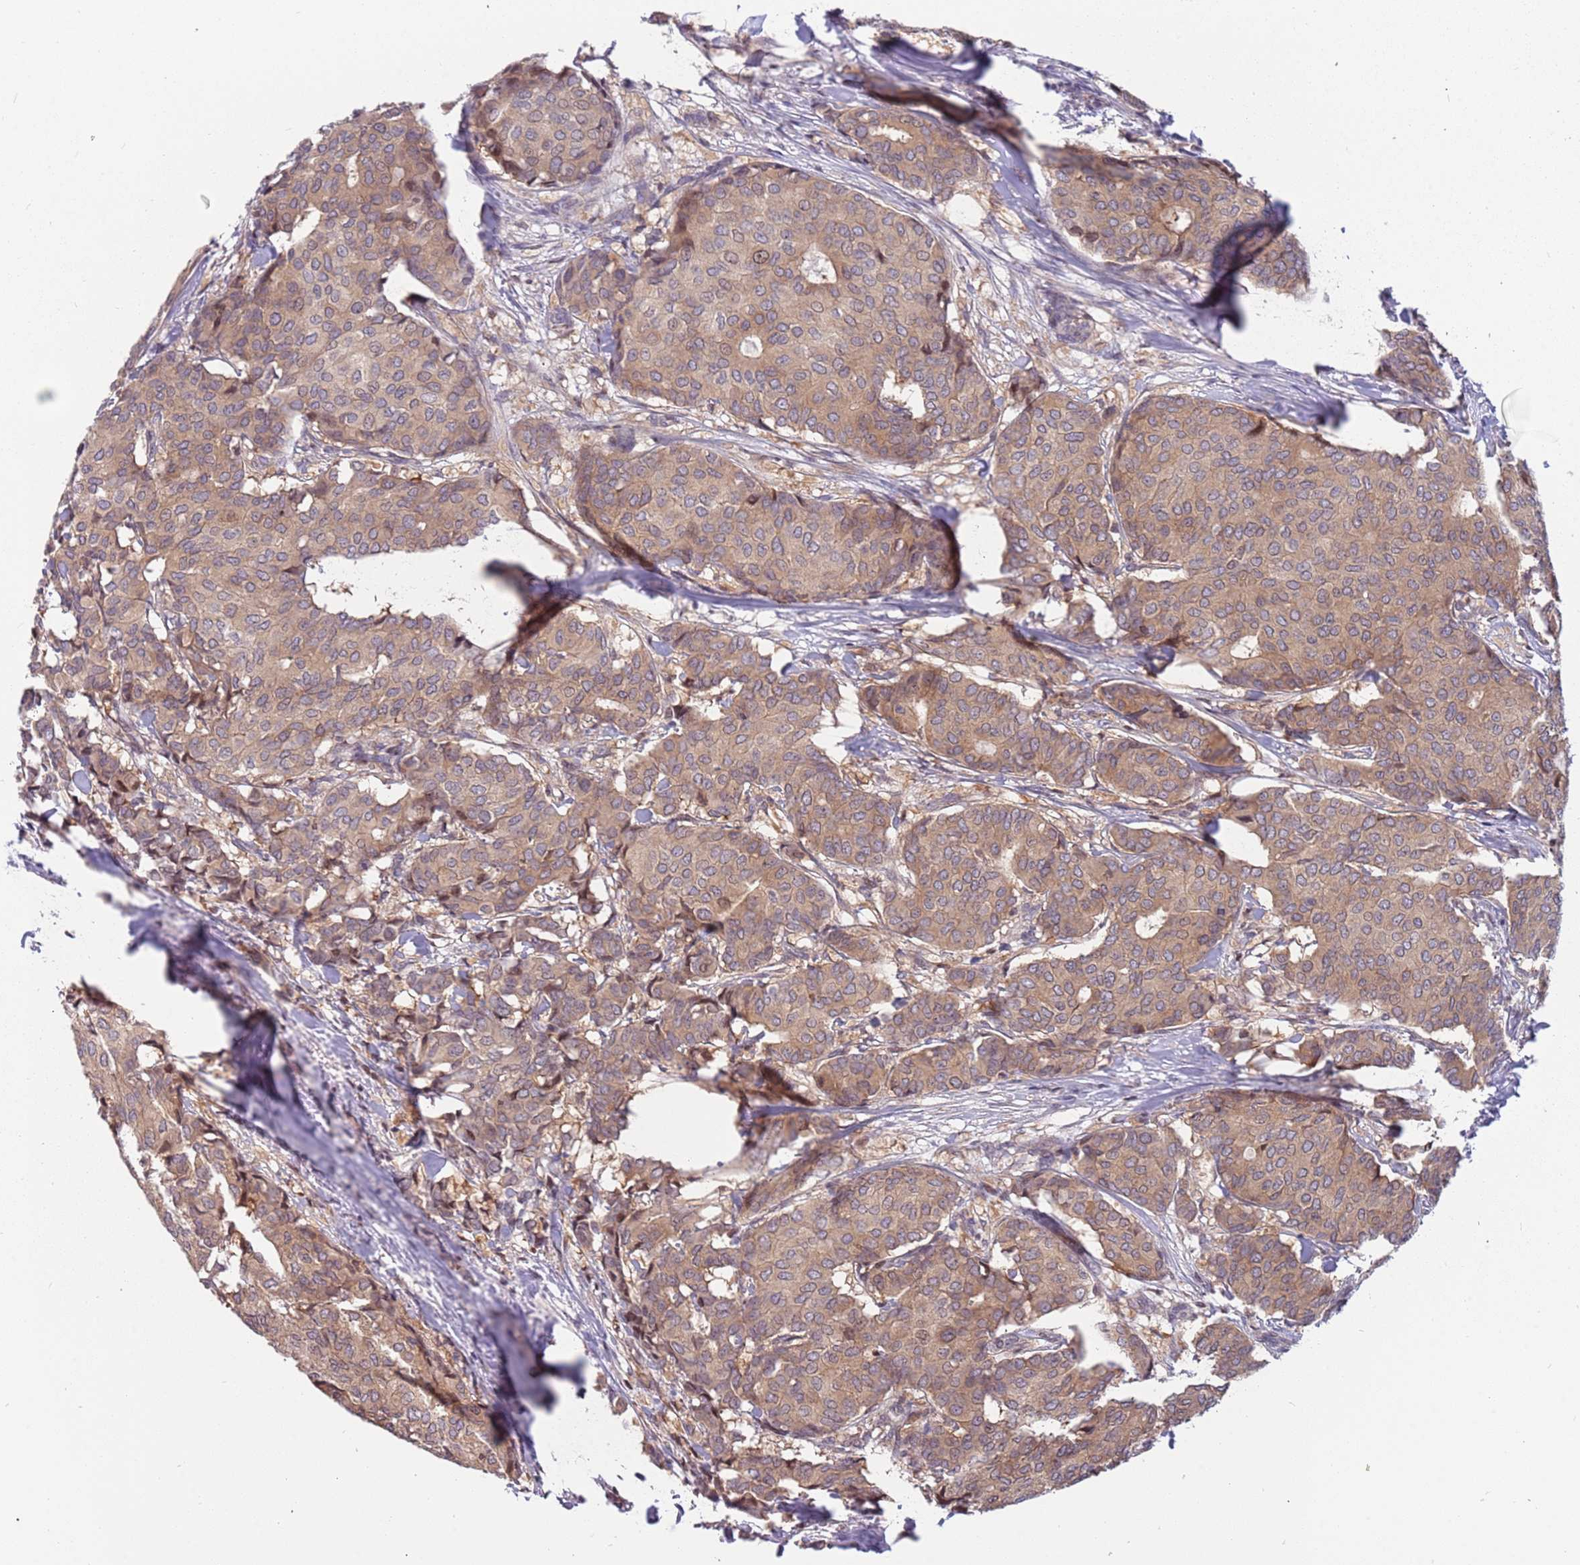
{"staining": {"intensity": "moderate", "quantity": ">75%", "location": "cytoplasmic/membranous"}, "tissue": "breast cancer", "cell_type": "Tumor cells", "image_type": "cancer", "snomed": [{"axis": "morphology", "description": "Duct carcinoma"}, {"axis": "topography", "description": "Breast"}], "caption": "A brown stain shows moderate cytoplasmic/membranous expression of a protein in human intraductal carcinoma (breast) tumor cells.", "gene": "ARHGEF5", "patient": {"sex": "female", "age": 75}}